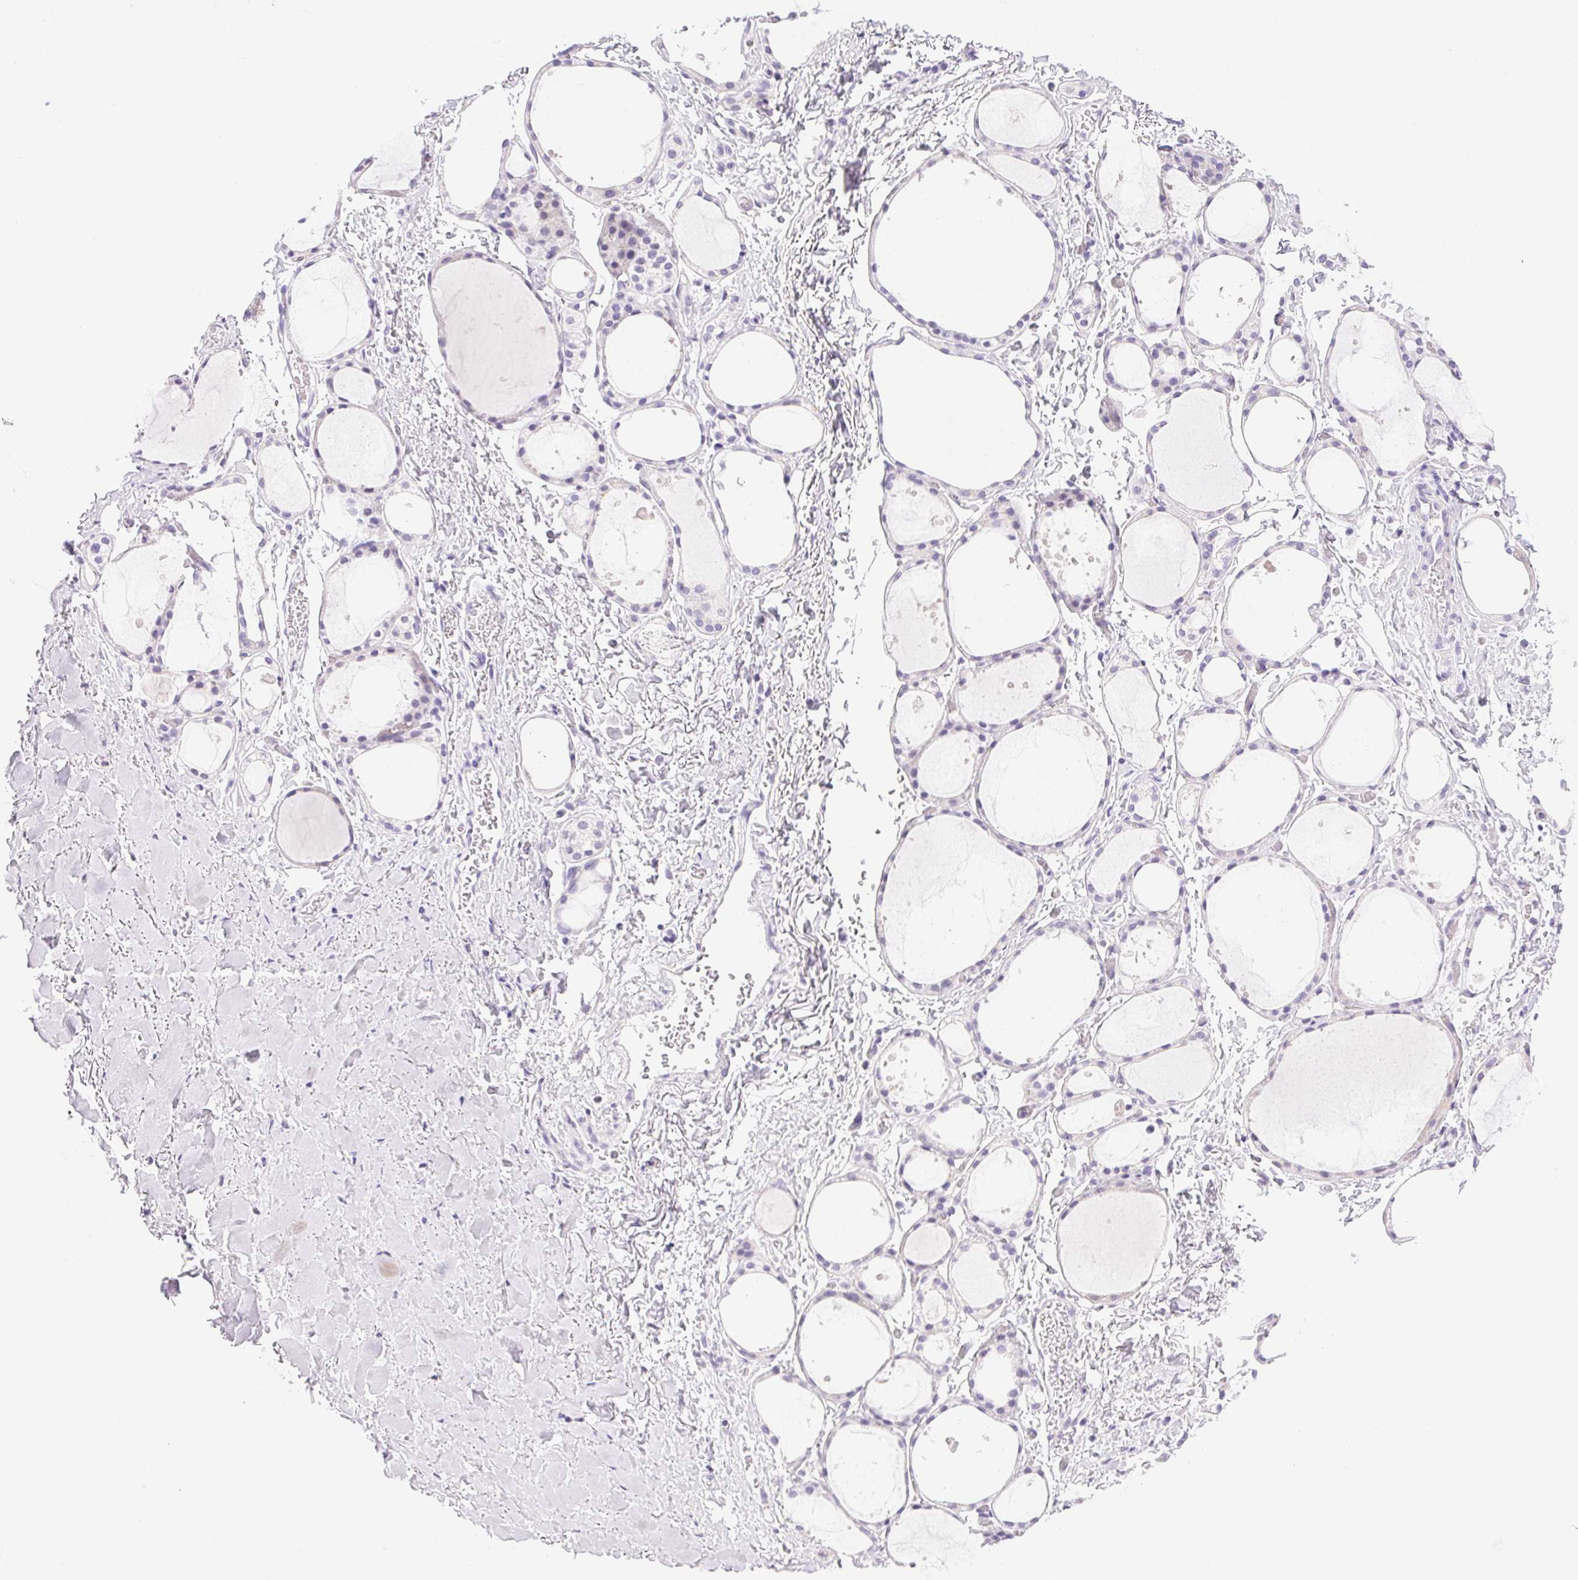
{"staining": {"intensity": "negative", "quantity": "none", "location": "none"}, "tissue": "thyroid gland", "cell_type": "Glandular cells", "image_type": "normal", "snomed": [{"axis": "morphology", "description": "Normal tissue, NOS"}, {"axis": "topography", "description": "Thyroid gland"}], "caption": "A micrograph of thyroid gland stained for a protein exhibits no brown staining in glandular cells.", "gene": "ATP6V0A4", "patient": {"sex": "male", "age": 68}}